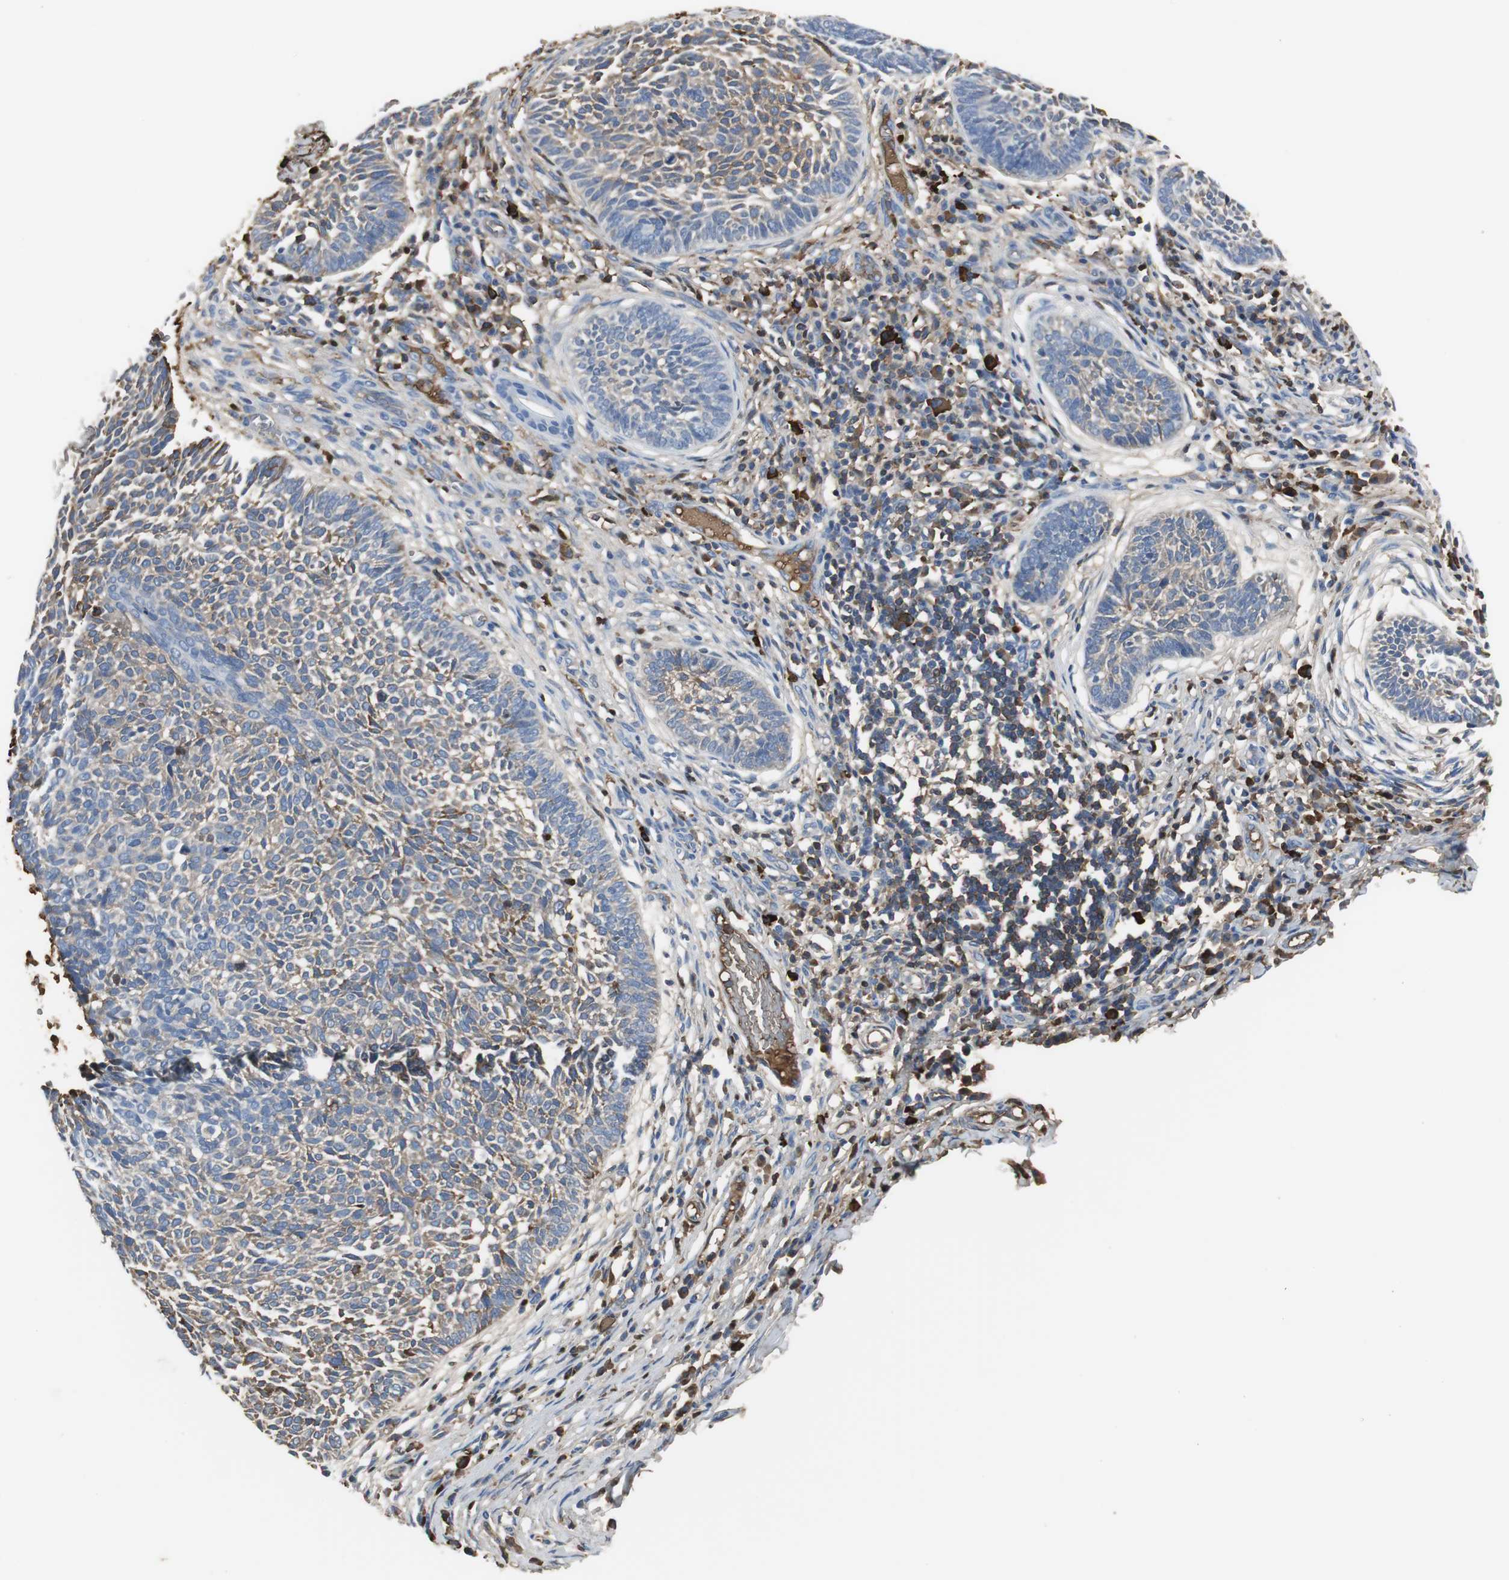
{"staining": {"intensity": "weak", "quantity": ">75%", "location": "cytoplasmic/membranous"}, "tissue": "skin cancer", "cell_type": "Tumor cells", "image_type": "cancer", "snomed": [{"axis": "morphology", "description": "Normal tissue, NOS"}, {"axis": "morphology", "description": "Basal cell carcinoma"}, {"axis": "topography", "description": "Skin"}], "caption": "Skin cancer (basal cell carcinoma) stained with a protein marker exhibits weak staining in tumor cells.", "gene": "IGHA1", "patient": {"sex": "male", "age": 87}}